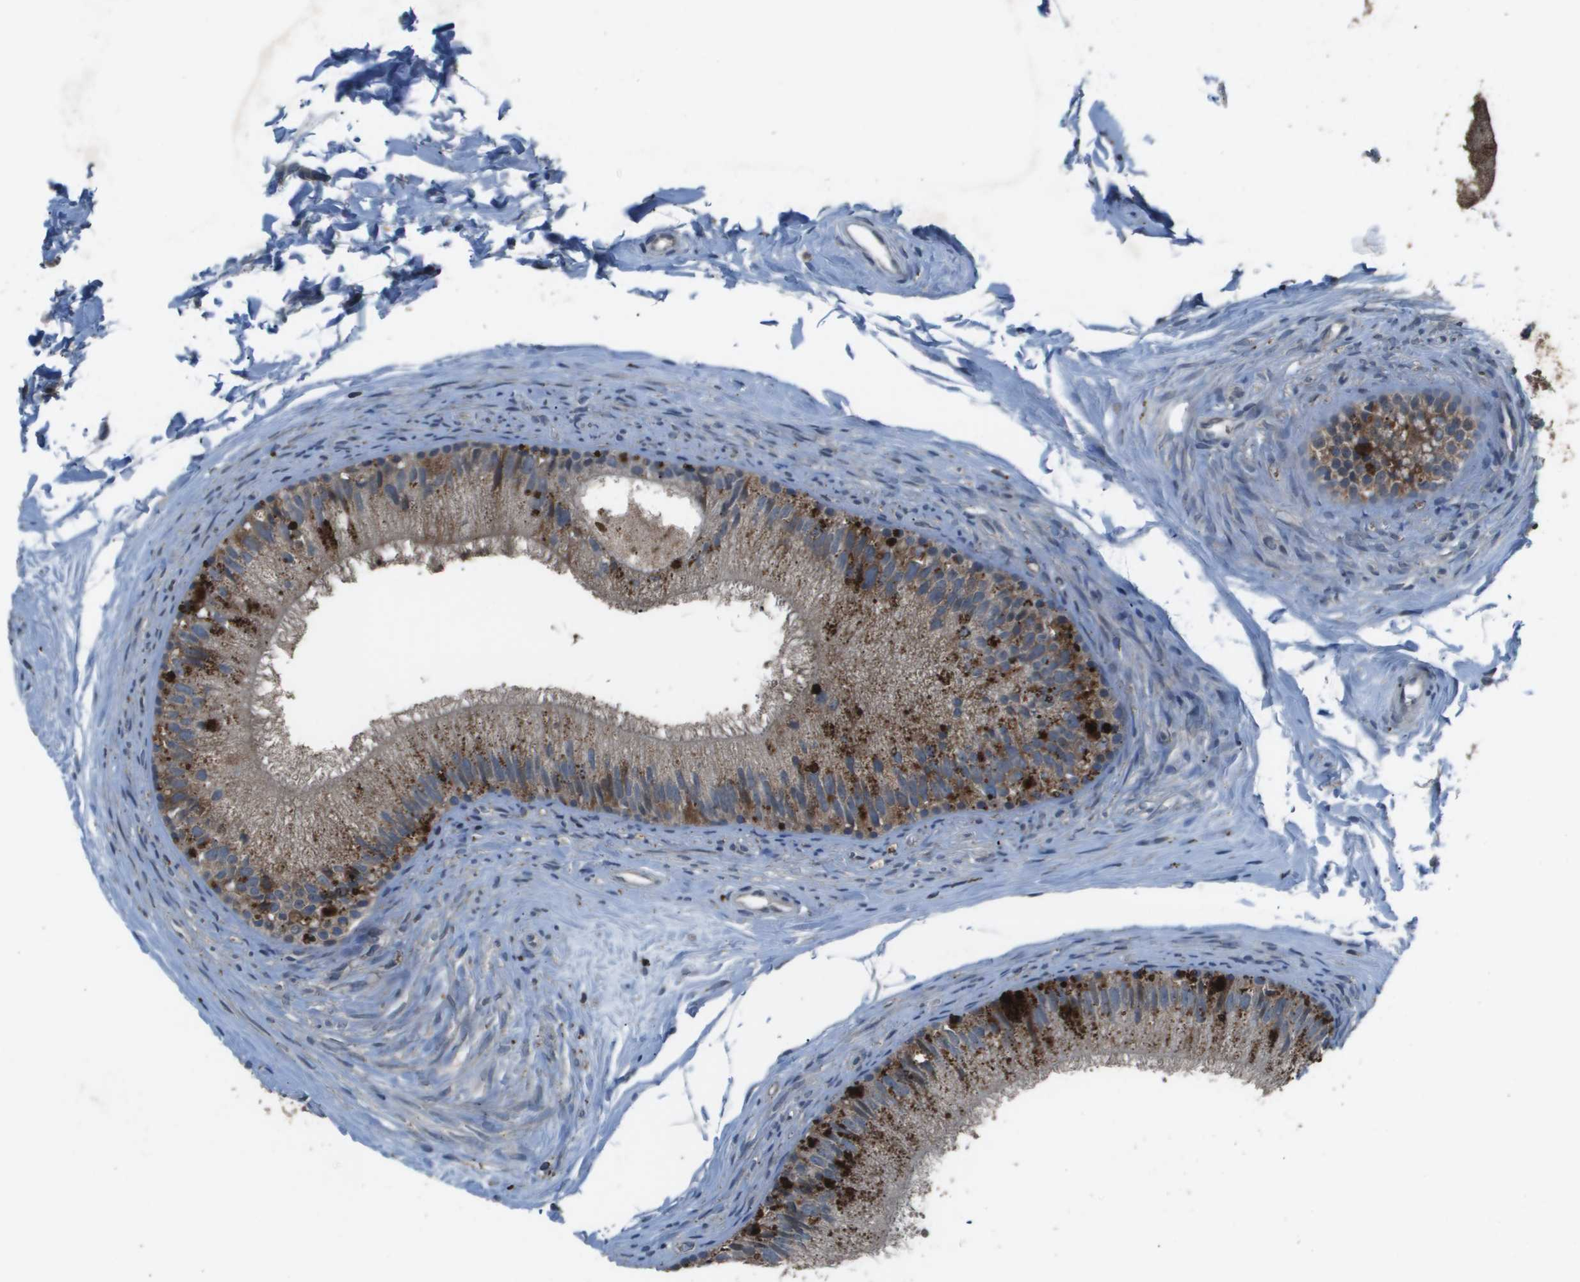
{"staining": {"intensity": "moderate", "quantity": ">75%", "location": "cytoplasmic/membranous"}, "tissue": "epididymis", "cell_type": "Glandular cells", "image_type": "normal", "snomed": [{"axis": "morphology", "description": "Normal tissue, NOS"}, {"axis": "topography", "description": "Epididymis"}], "caption": "Glandular cells reveal medium levels of moderate cytoplasmic/membranous expression in about >75% of cells in unremarkable epididymis.", "gene": "GOSR2", "patient": {"sex": "male", "age": 56}}